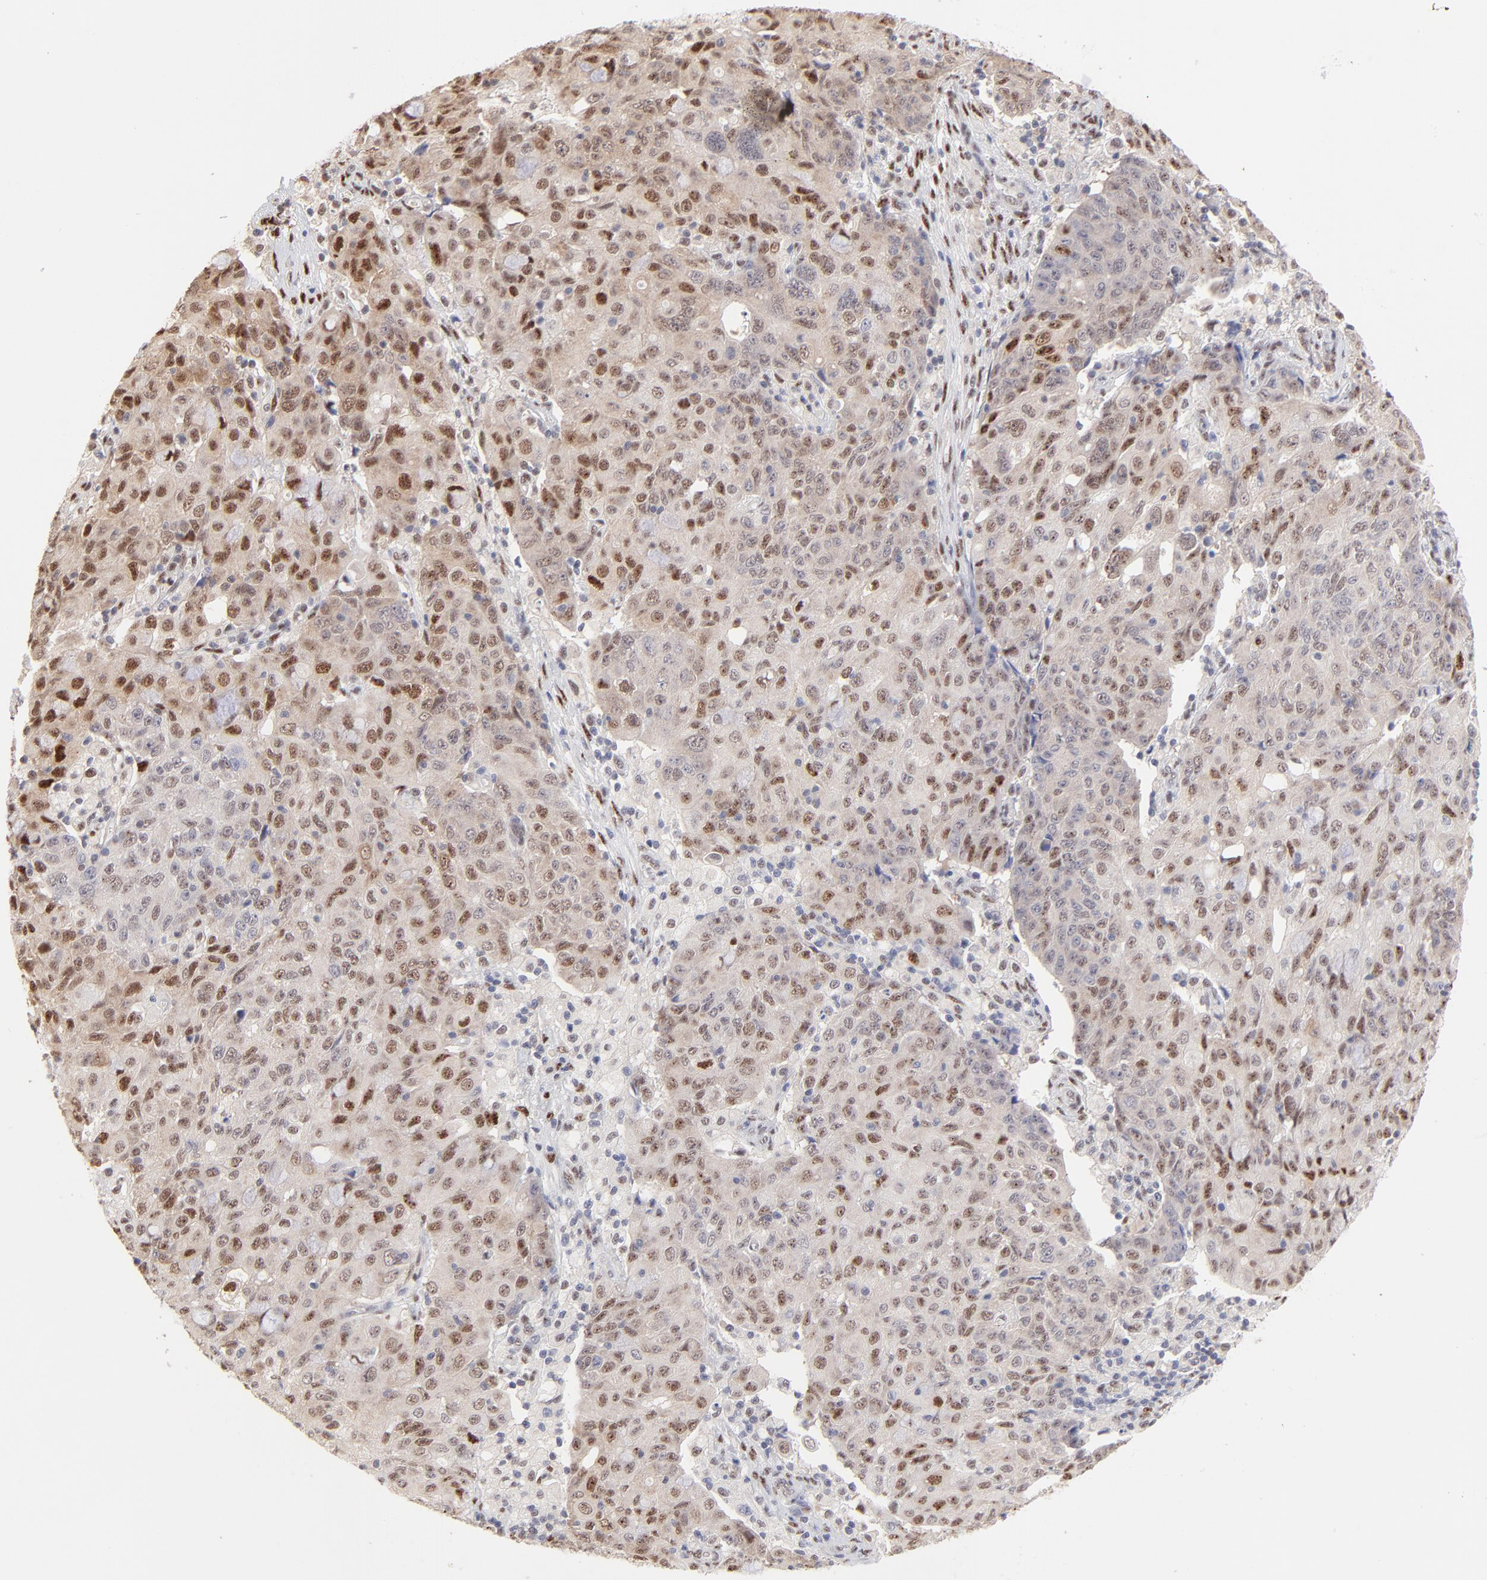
{"staining": {"intensity": "moderate", "quantity": ">75%", "location": "nuclear"}, "tissue": "ovarian cancer", "cell_type": "Tumor cells", "image_type": "cancer", "snomed": [{"axis": "morphology", "description": "Carcinoma, endometroid"}, {"axis": "topography", "description": "Ovary"}], "caption": "Endometroid carcinoma (ovarian) was stained to show a protein in brown. There is medium levels of moderate nuclear positivity in approximately >75% of tumor cells. (DAB IHC with brightfield microscopy, high magnification).", "gene": "STAT3", "patient": {"sex": "female", "age": 42}}